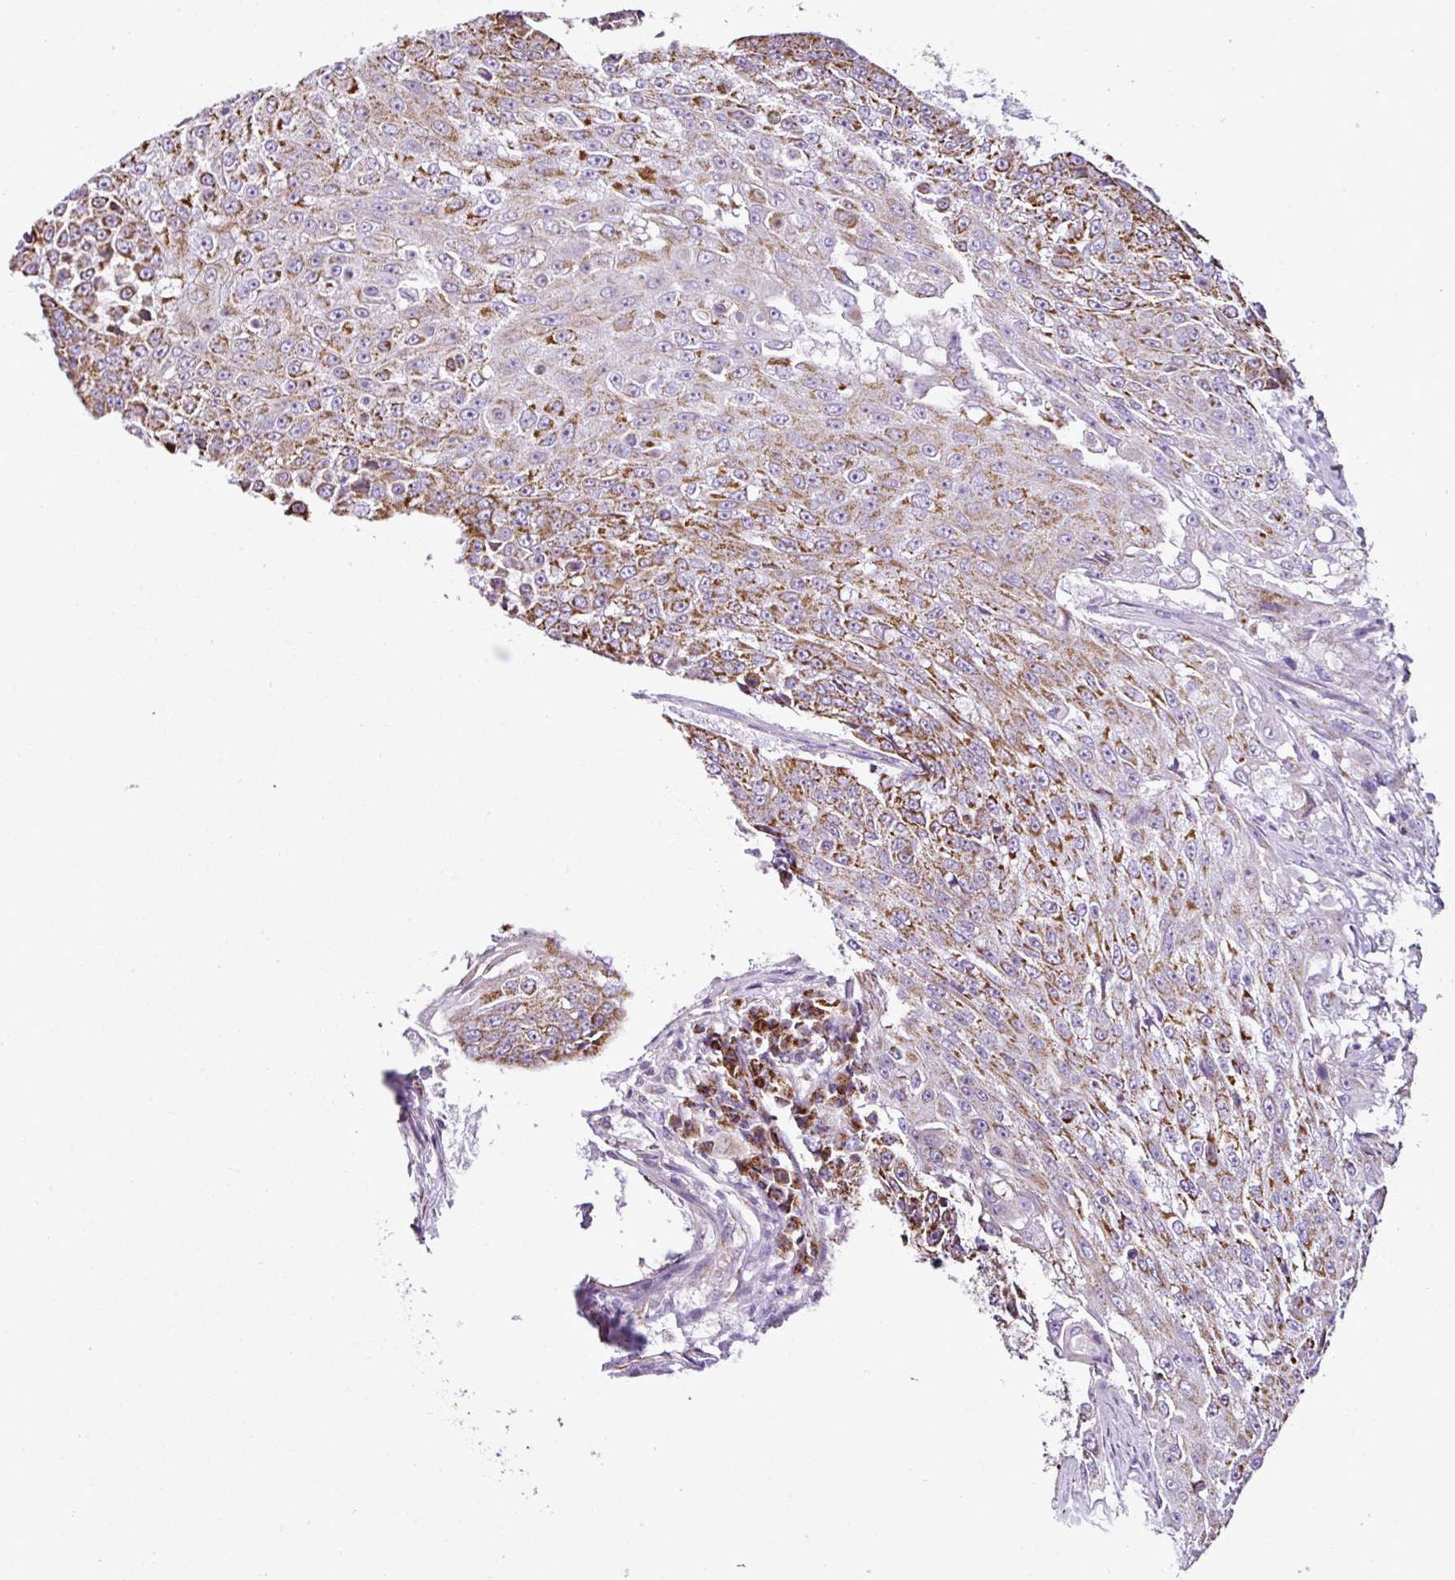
{"staining": {"intensity": "moderate", "quantity": "25%-75%", "location": "cytoplasmic/membranous"}, "tissue": "urothelial cancer", "cell_type": "Tumor cells", "image_type": "cancer", "snomed": [{"axis": "morphology", "description": "Urothelial carcinoma, High grade"}, {"axis": "topography", "description": "Urinary bladder"}], "caption": "Immunohistochemical staining of urothelial carcinoma (high-grade) shows medium levels of moderate cytoplasmic/membranous staining in about 25%-75% of tumor cells.", "gene": "DPAGT1", "patient": {"sex": "female", "age": 63}}